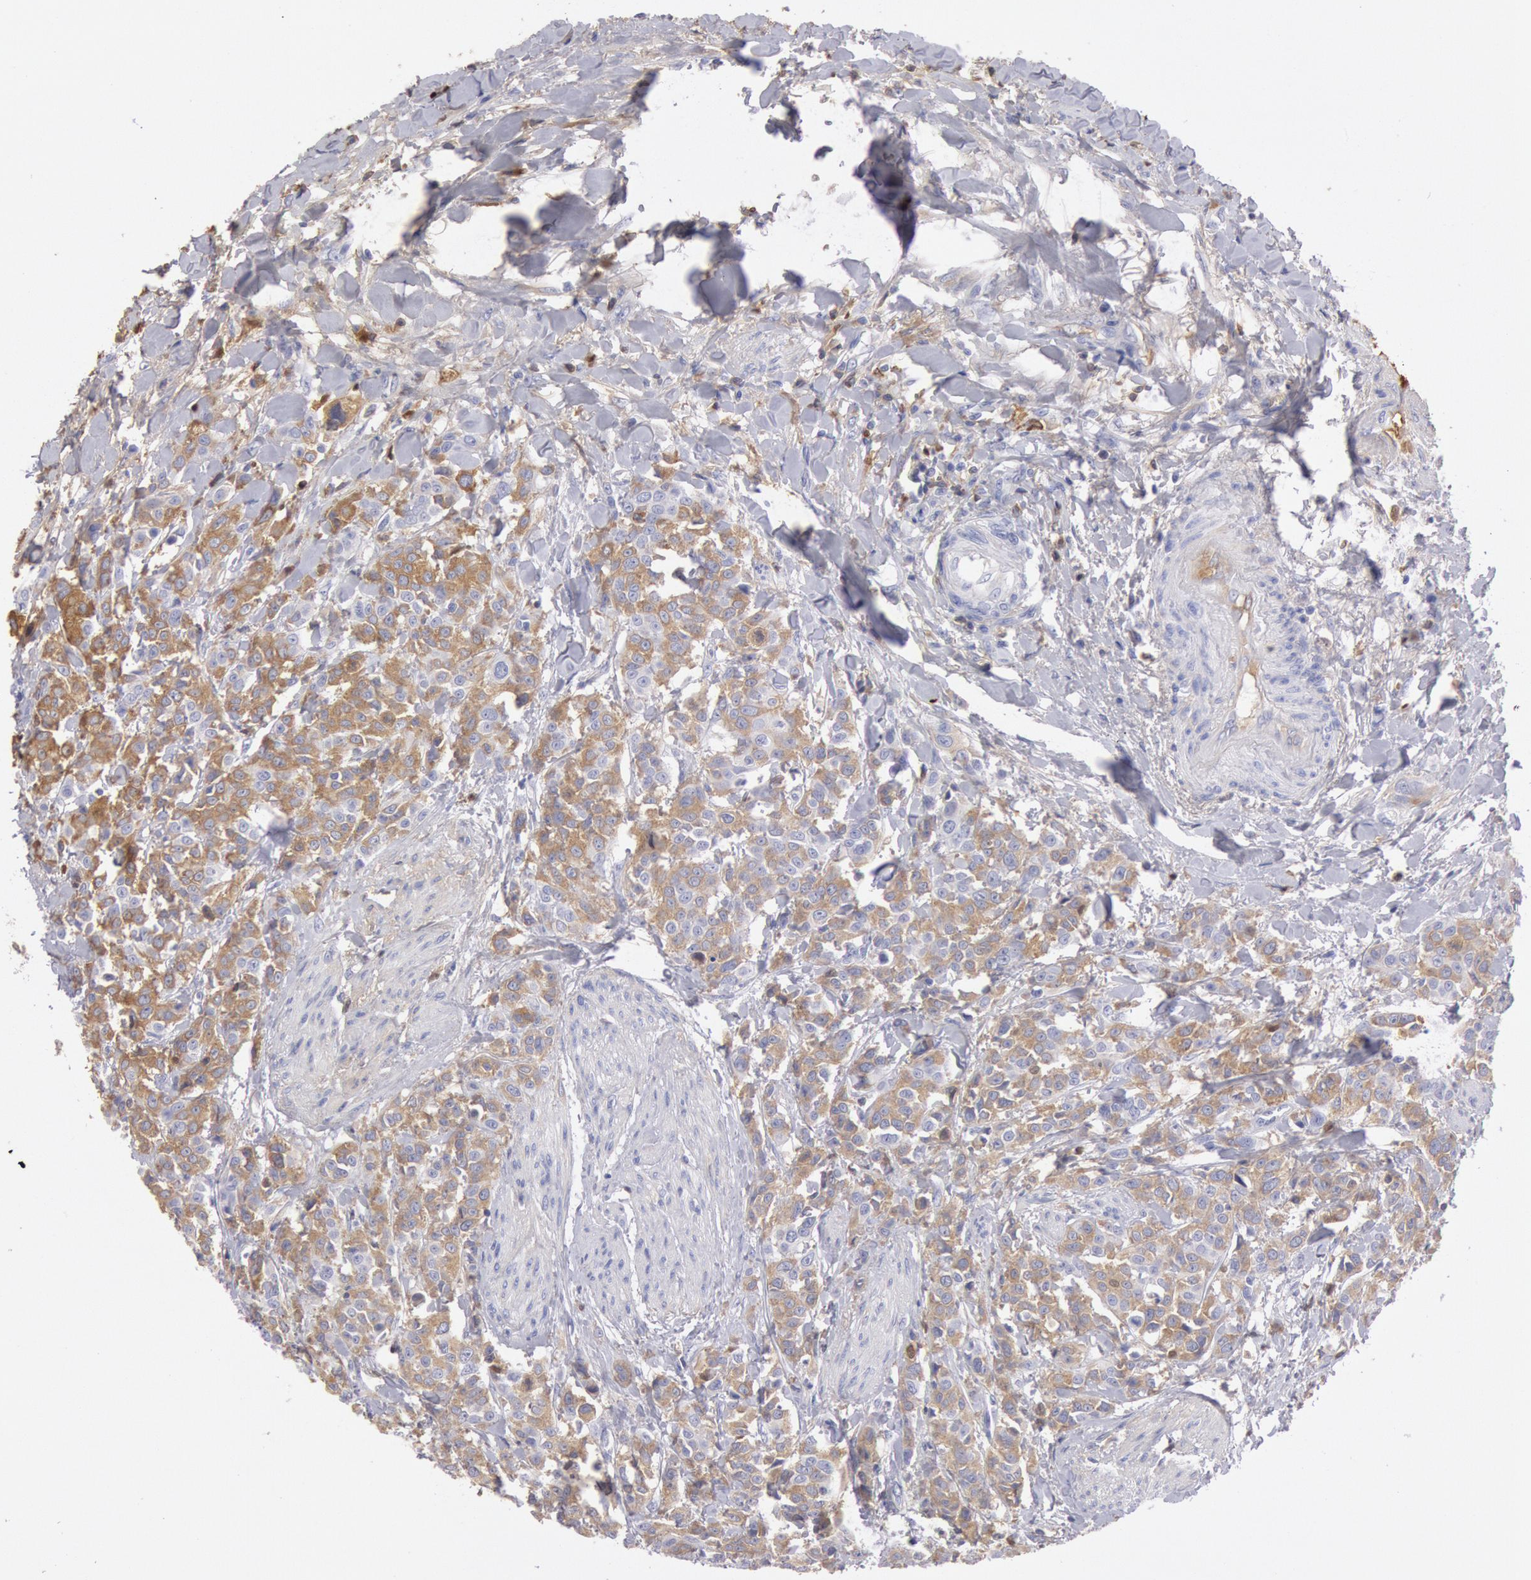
{"staining": {"intensity": "weak", "quantity": "25%-75%", "location": "cytoplasmic/membranous"}, "tissue": "urothelial cancer", "cell_type": "Tumor cells", "image_type": "cancer", "snomed": [{"axis": "morphology", "description": "Urothelial carcinoma, High grade"}, {"axis": "topography", "description": "Urinary bladder"}], "caption": "Weak cytoplasmic/membranous protein expression is seen in approximately 25%-75% of tumor cells in urothelial cancer.", "gene": "IGHA1", "patient": {"sex": "male", "age": 56}}